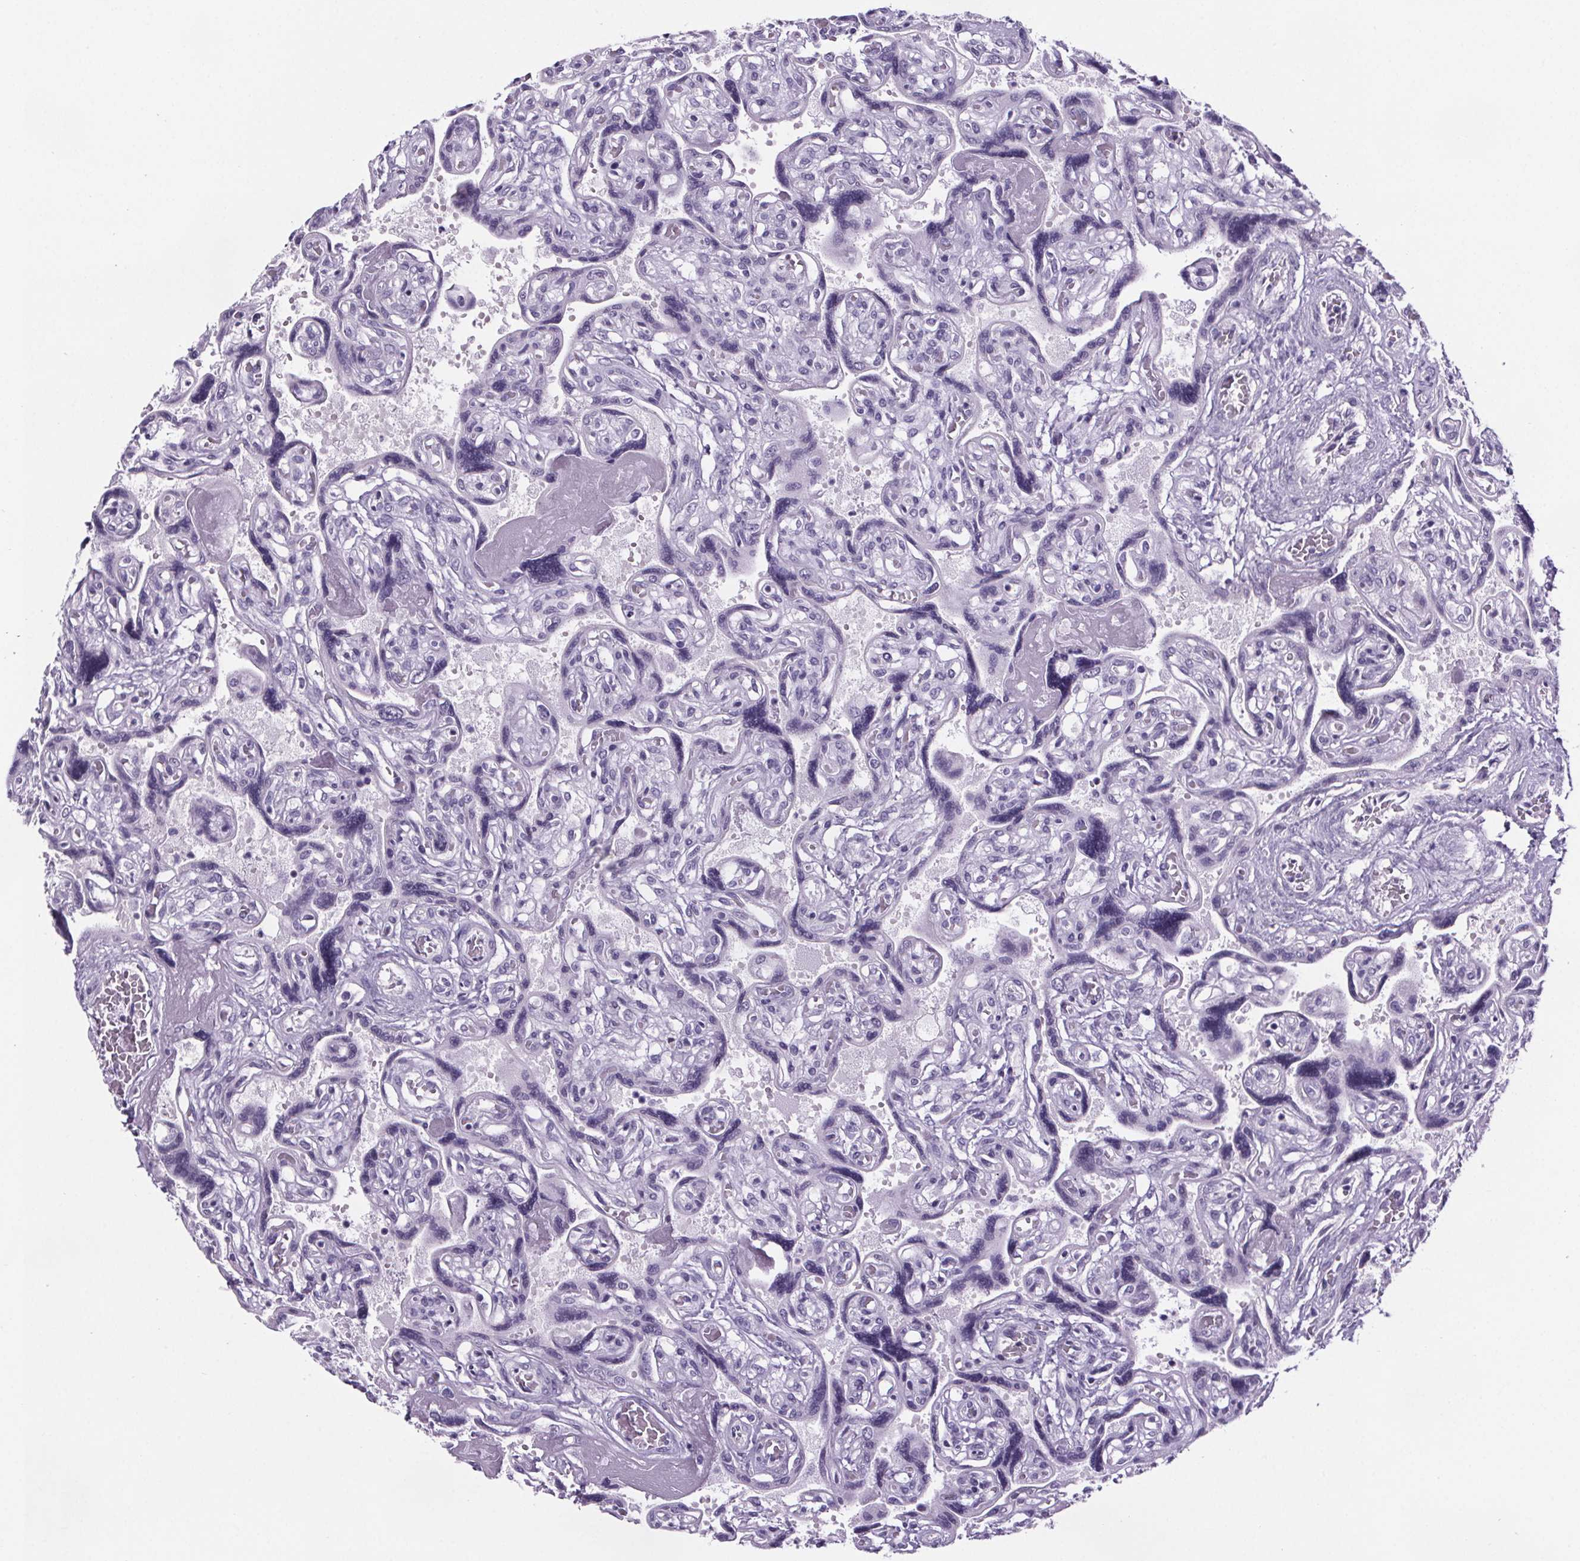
{"staining": {"intensity": "negative", "quantity": "none", "location": "none"}, "tissue": "placenta", "cell_type": "Decidual cells", "image_type": "normal", "snomed": [{"axis": "morphology", "description": "Normal tissue, NOS"}, {"axis": "topography", "description": "Placenta"}], "caption": "Immunohistochemical staining of benign human placenta shows no significant positivity in decidual cells.", "gene": "CUBN", "patient": {"sex": "female", "age": 32}}